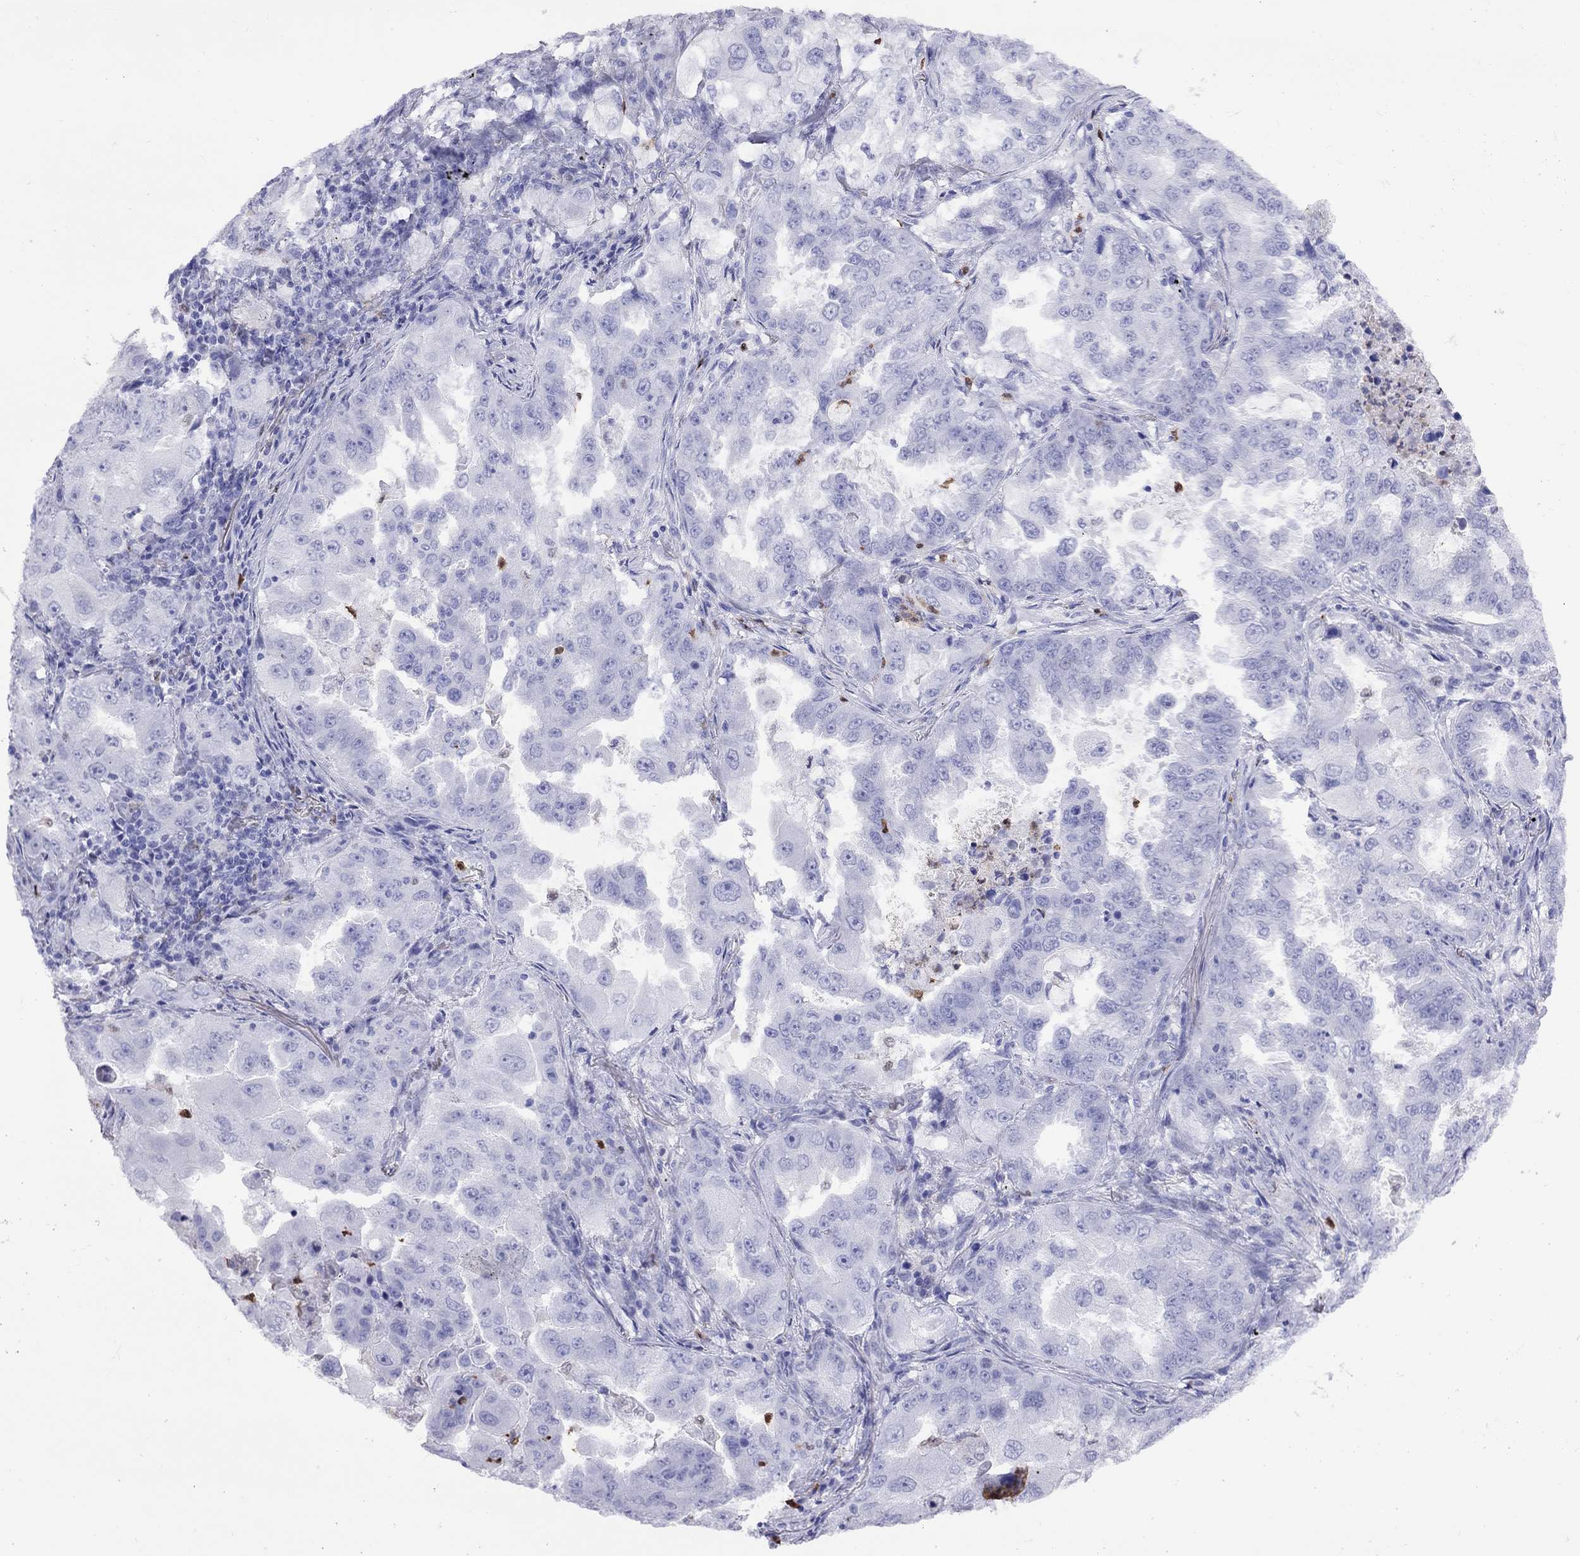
{"staining": {"intensity": "negative", "quantity": "none", "location": "none"}, "tissue": "lung cancer", "cell_type": "Tumor cells", "image_type": "cancer", "snomed": [{"axis": "morphology", "description": "Adenocarcinoma, NOS"}, {"axis": "topography", "description": "Lung"}], "caption": "Tumor cells show no significant protein staining in lung cancer. (DAB (3,3'-diaminobenzidine) immunohistochemistry, high magnification).", "gene": "SLAMF1", "patient": {"sex": "female", "age": 61}}